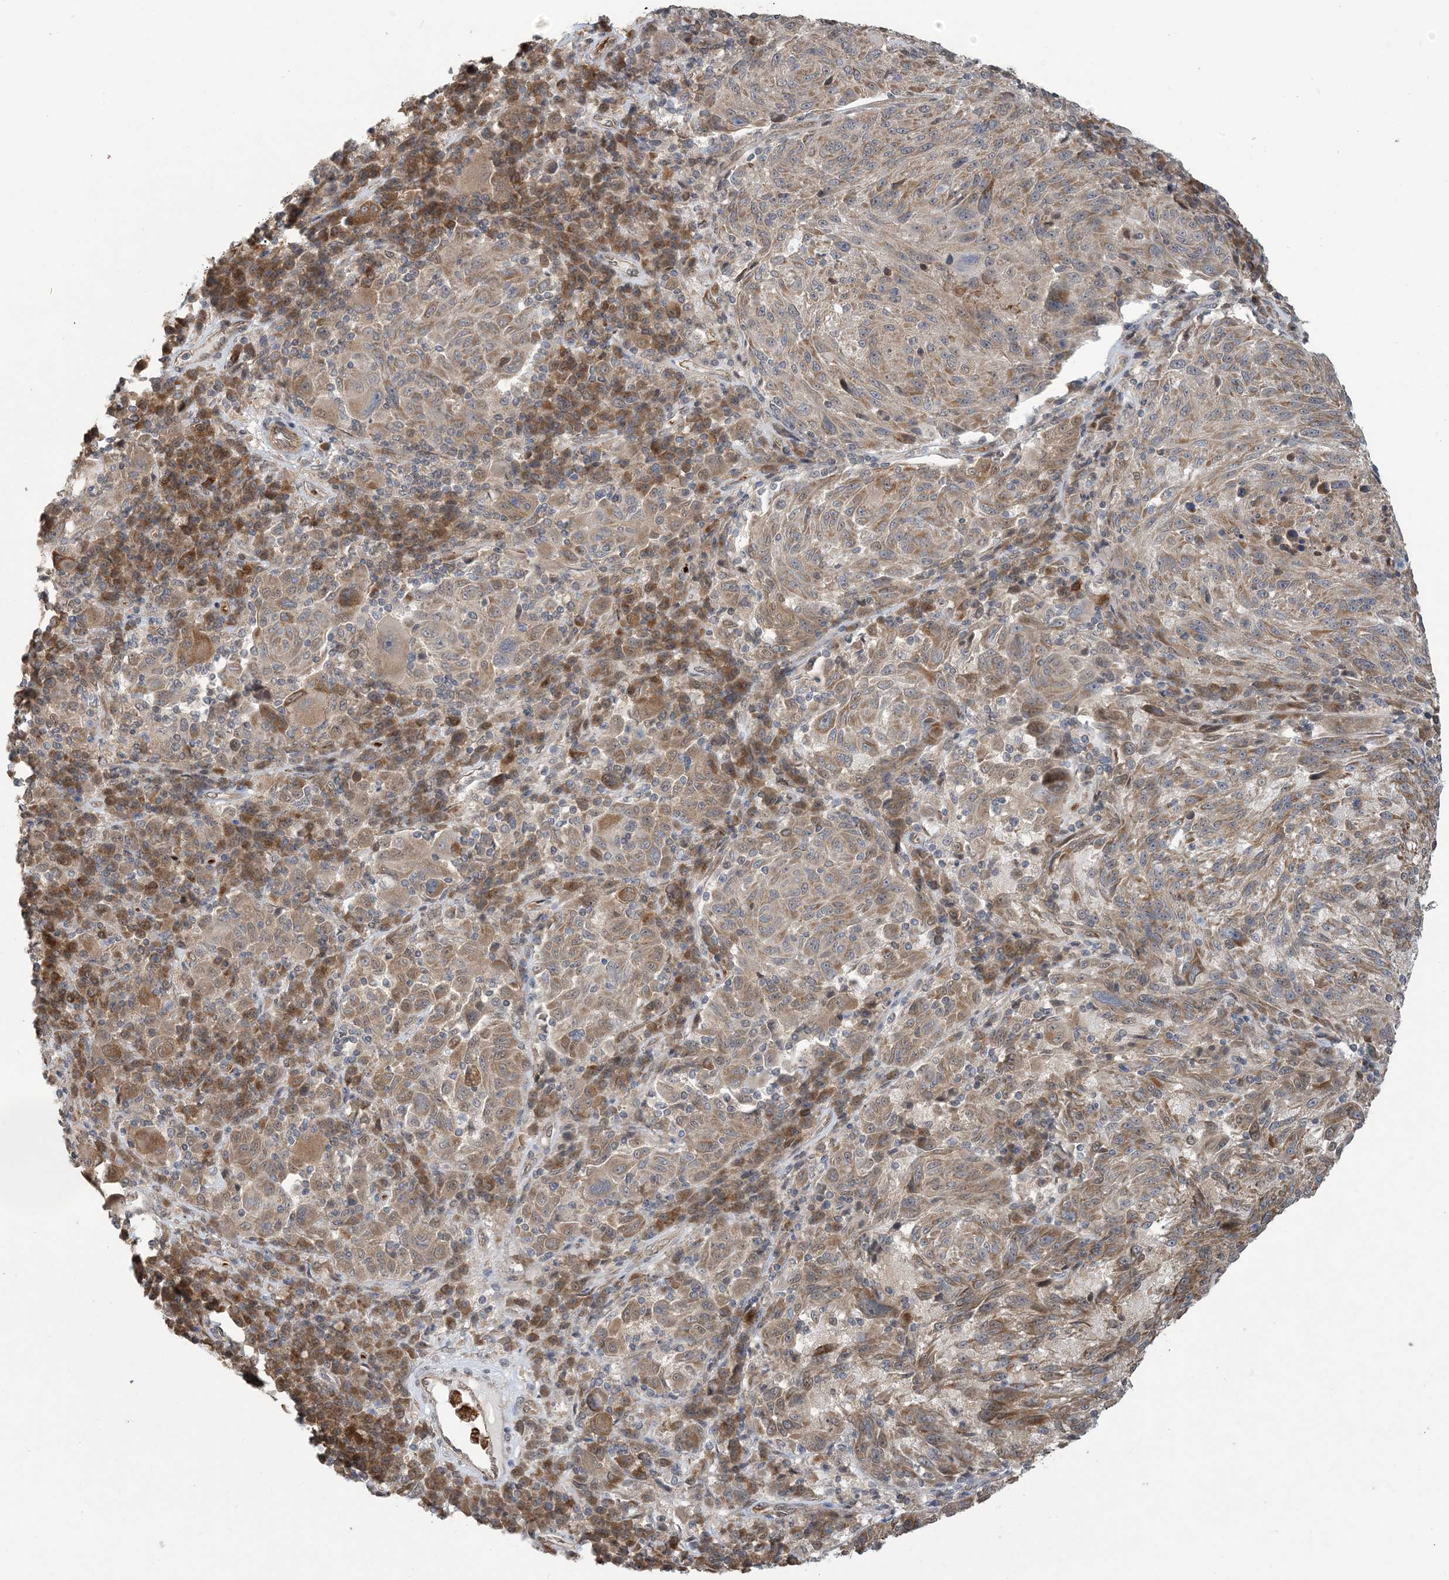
{"staining": {"intensity": "moderate", "quantity": ">75%", "location": "cytoplasmic/membranous"}, "tissue": "melanoma", "cell_type": "Tumor cells", "image_type": "cancer", "snomed": [{"axis": "morphology", "description": "Malignant melanoma, NOS"}, {"axis": "topography", "description": "Skin"}], "caption": "A brown stain shows moderate cytoplasmic/membranous staining of a protein in melanoma tumor cells.", "gene": "ERI2", "patient": {"sex": "male", "age": 53}}